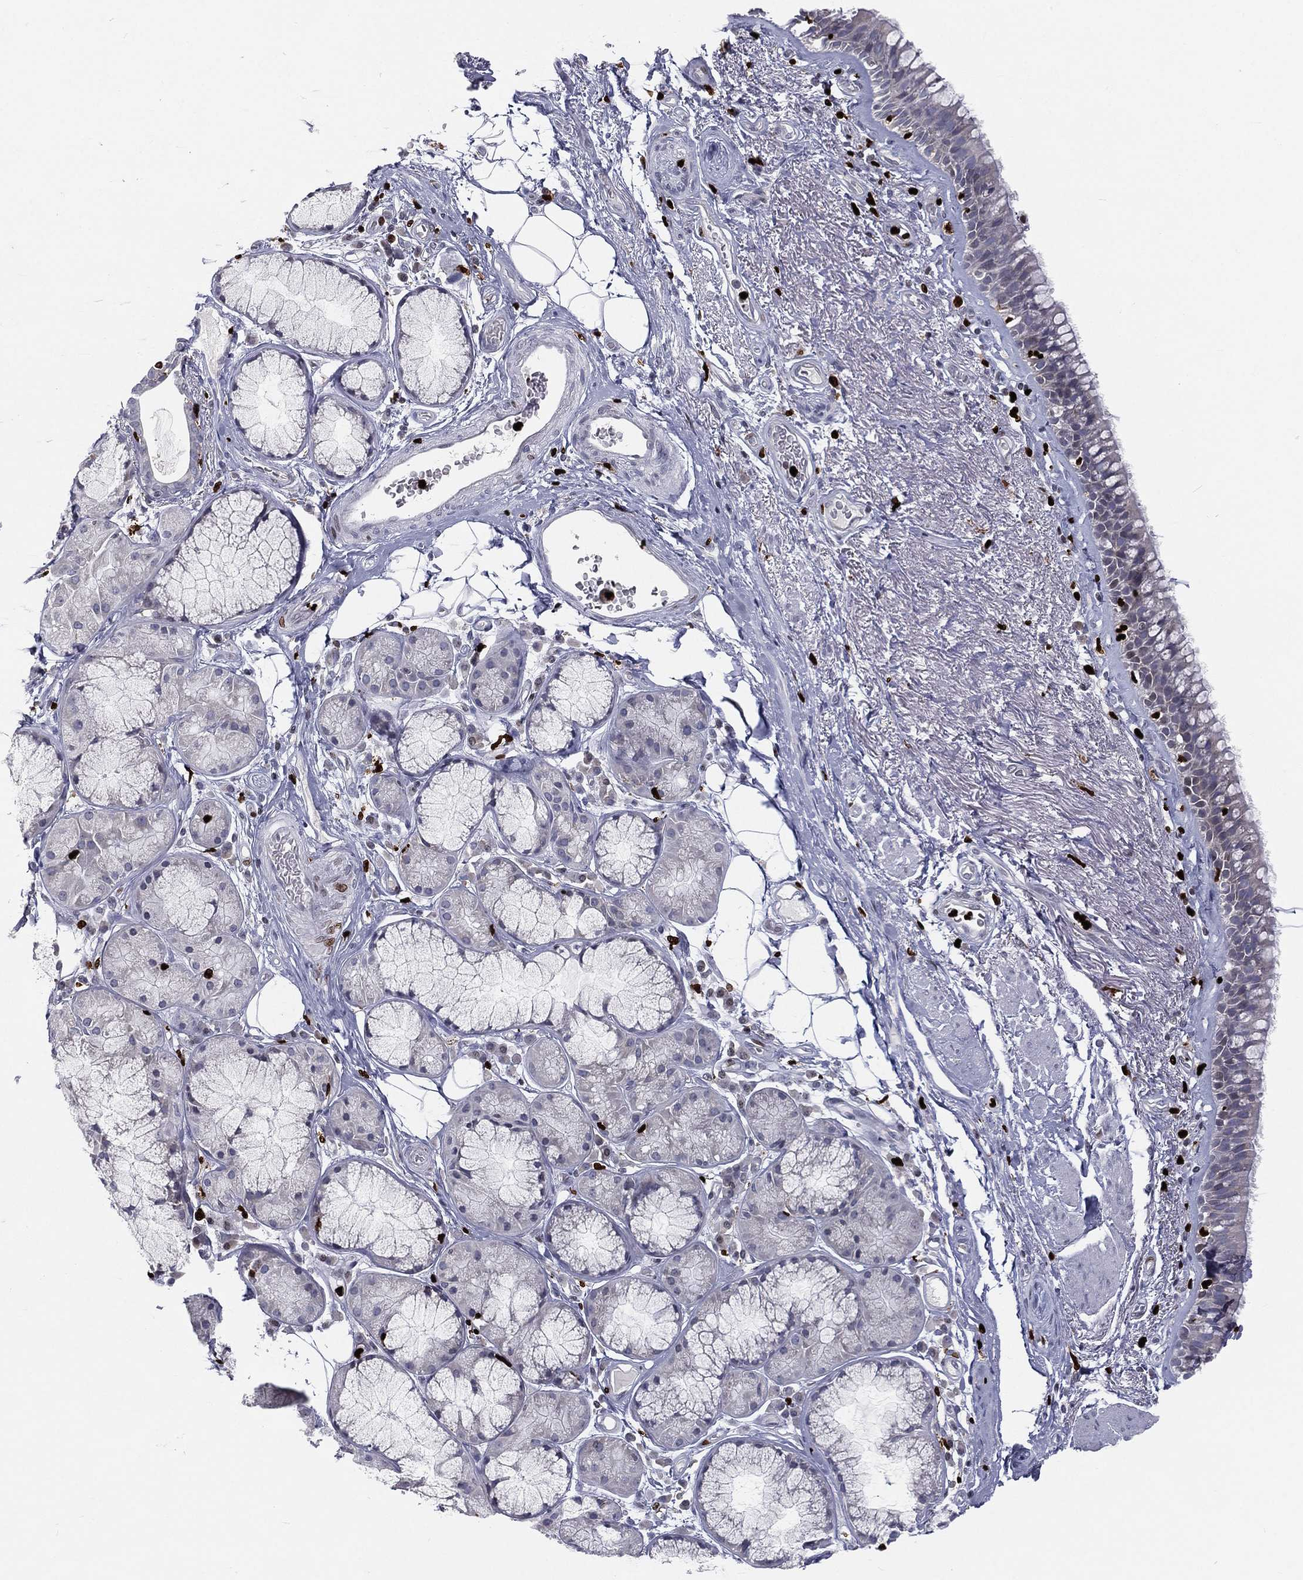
{"staining": {"intensity": "negative", "quantity": "none", "location": "none"}, "tissue": "bronchus", "cell_type": "Respiratory epithelial cells", "image_type": "normal", "snomed": [{"axis": "morphology", "description": "Normal tissue, NOS"}, {"axis": "topography", "description": "Bronchus"}], "caption": "There is no significant expression in respiratory epithelial cells of bronchus. The staining was performed using DAB to visualize the protein expression in brown, while the nuclei were stained in blue with hematoxylin (Magnification: 20x).", "gene": "MNDA", "patient": {"sex": "male", "age": 82}}